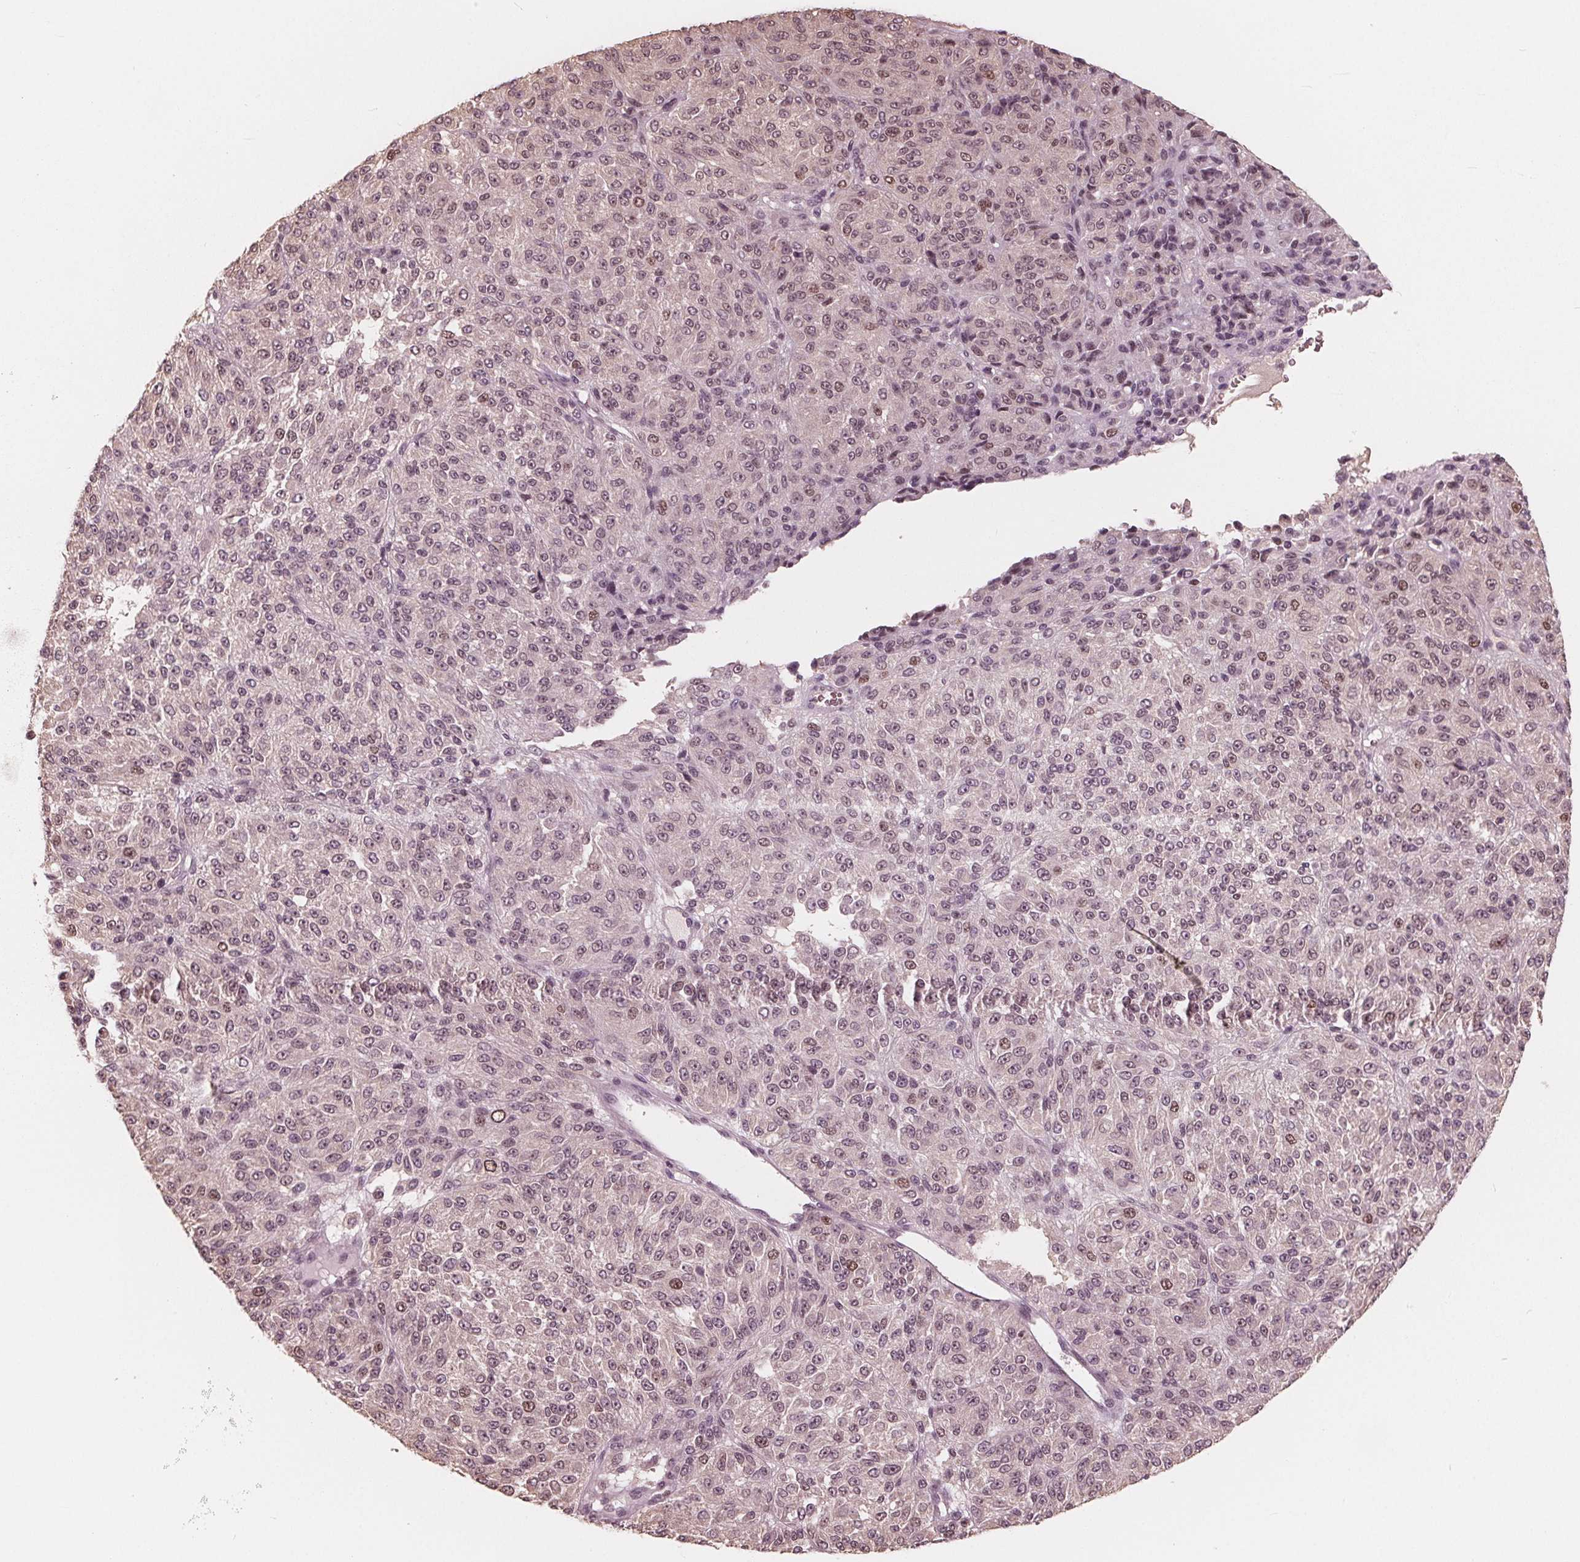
{"staining": {"intensity": "weak", "quantity": "25%-75%", "location": "nuclear"}, "tissue": "melanoma", "cell_type": "Tumor cells", "image_type": "cancer", "snomed": [{"axis": "morphology", "description": "Malignant melanoma, Metastatic site"}, {"axis": "topography", "description": "Brain"}], "caption": "Protein staining of malignant melanoma (metastatic site) tissue displays weak nuclear positivity in approximately 25%-75% of tumor cells.", "gene": "HIRIP3", "patient": {"sex": "female", "age": 56}}